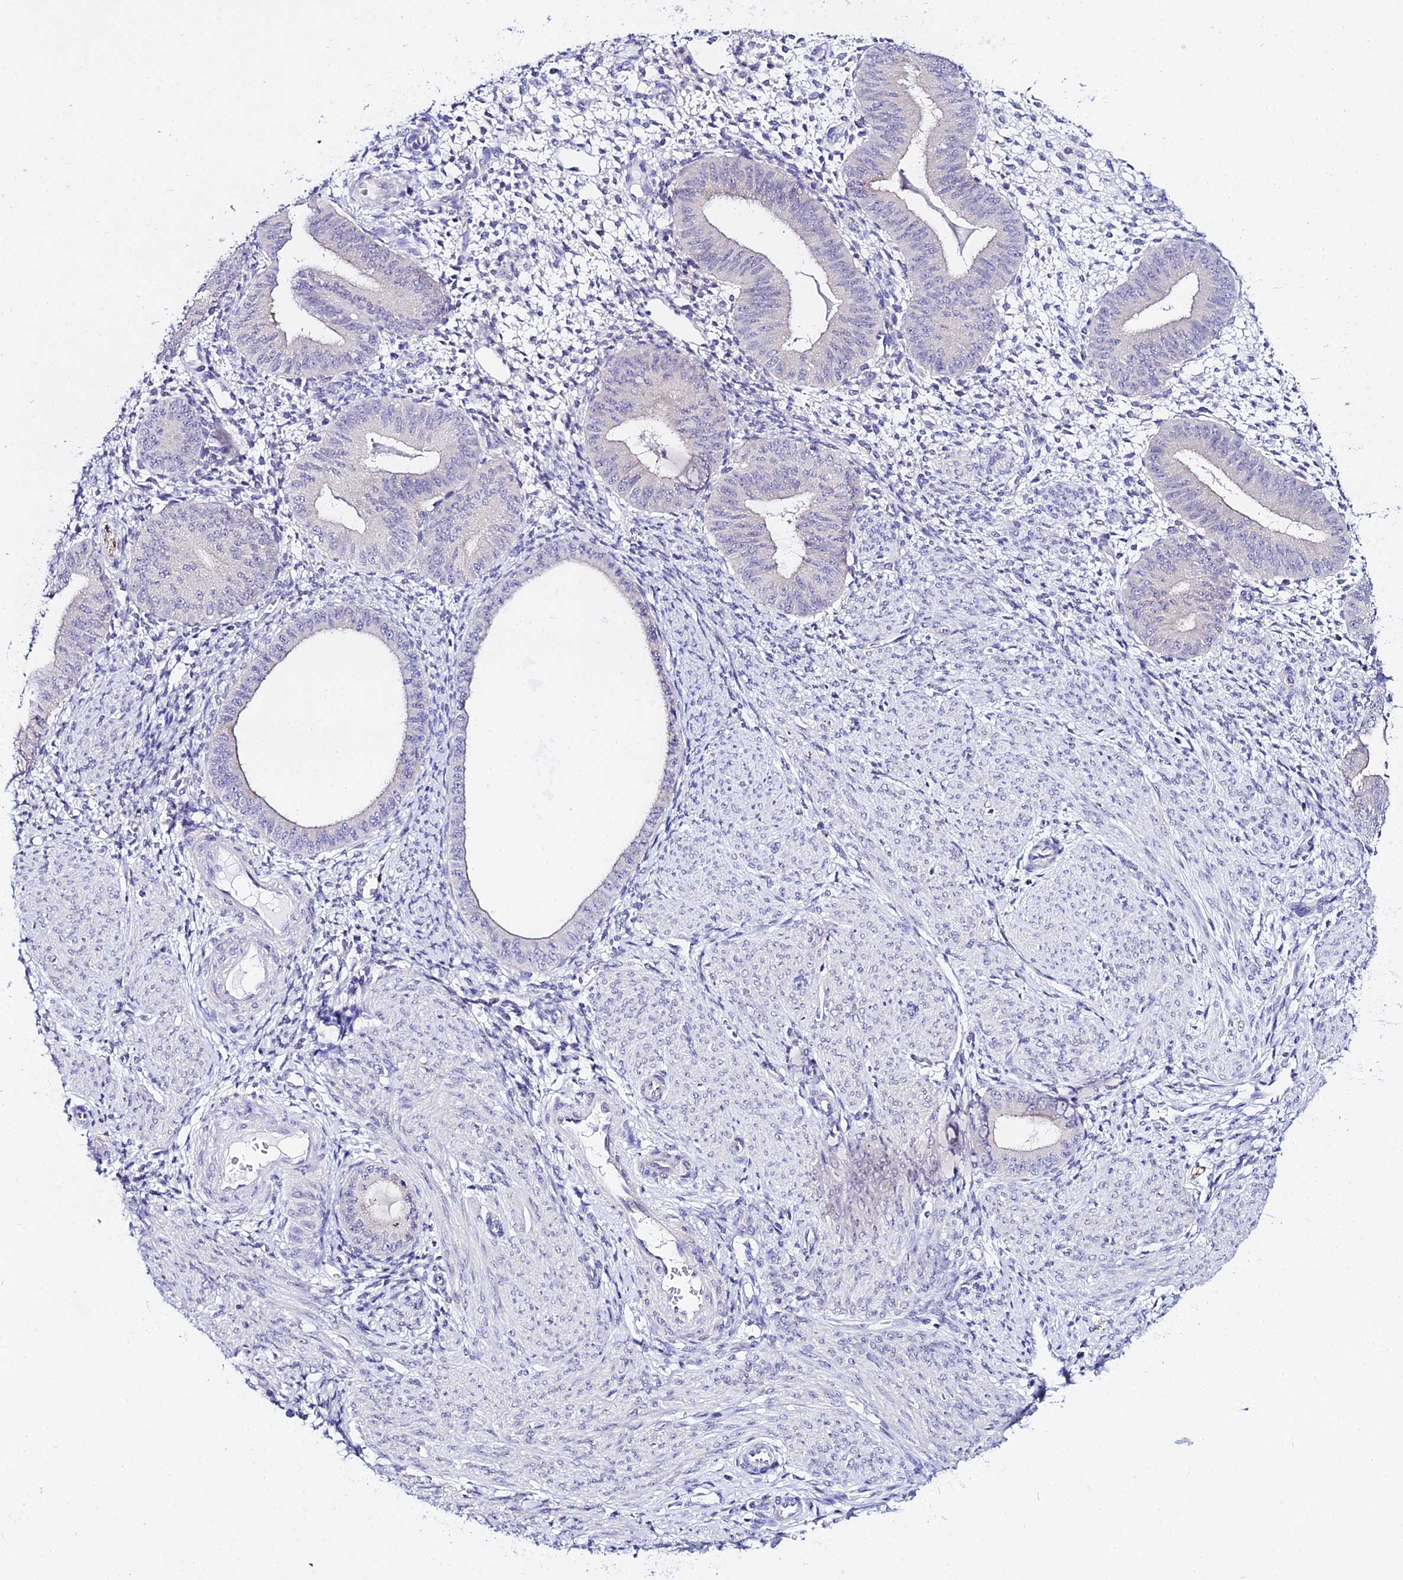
{"staining": {"intensity": "negative", "quantity": "none", "location": "none"}, "tissue": "endometrium", "cell_type": "Cells in endometrial stroma", "image_type": "normal", "snomed": [{"axis": "morphology", "description": "Normal tissue, NOS"}, {"axis": "topography", "description": "Endometrium"}], "caption": "A photomicrograph of endometrium stained for a protein reveals no brown staining in cells in endometrial stroma.", "gene": "ATG16L2", "patient": {"sex": "female", "age": 49}}